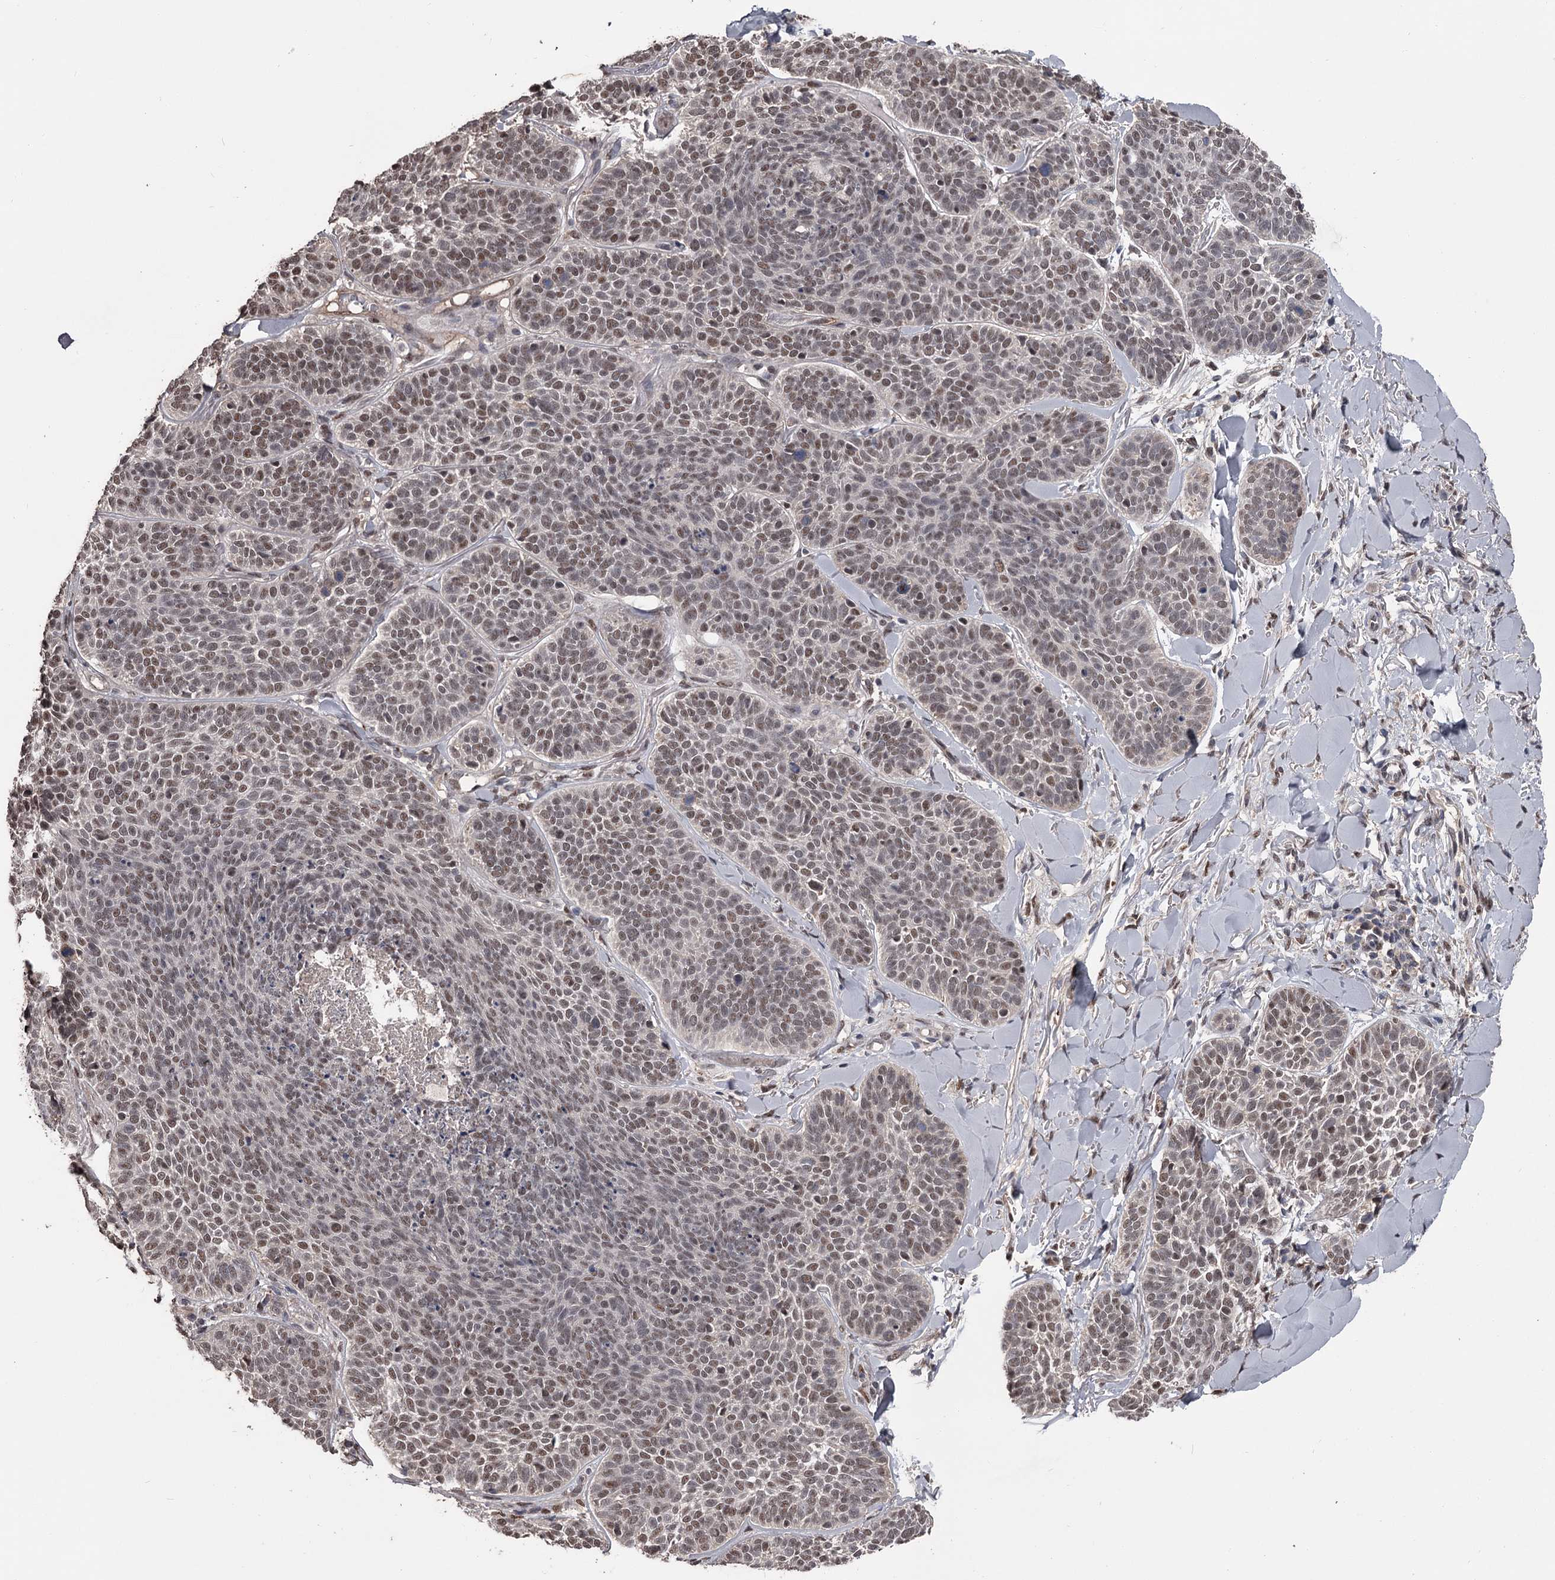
{"staining": {"intensity": "moderate", "quantity": "<25%", "location": "nuclear"}, "tissue": "skin cancer", "cell_type": "Tumor cells", "image_type": "cancer", "snomed": [{"axis": "morphology", "description": "Basal cell carcinoma"}, {"axis": "topography", "description": "Skin"}], "caption": "Protein analysis of skin basal cell carcinoma tissue demonstrates moderate nuclear positivity in approximately <25% of tumor cells. The staining was performed using DAB, with brown indicating positive protein expression. Nuclei are stained blue with hematoxylin.", "gene": "PRPF40B", "patient": {"sex": "male", "age": 85}}